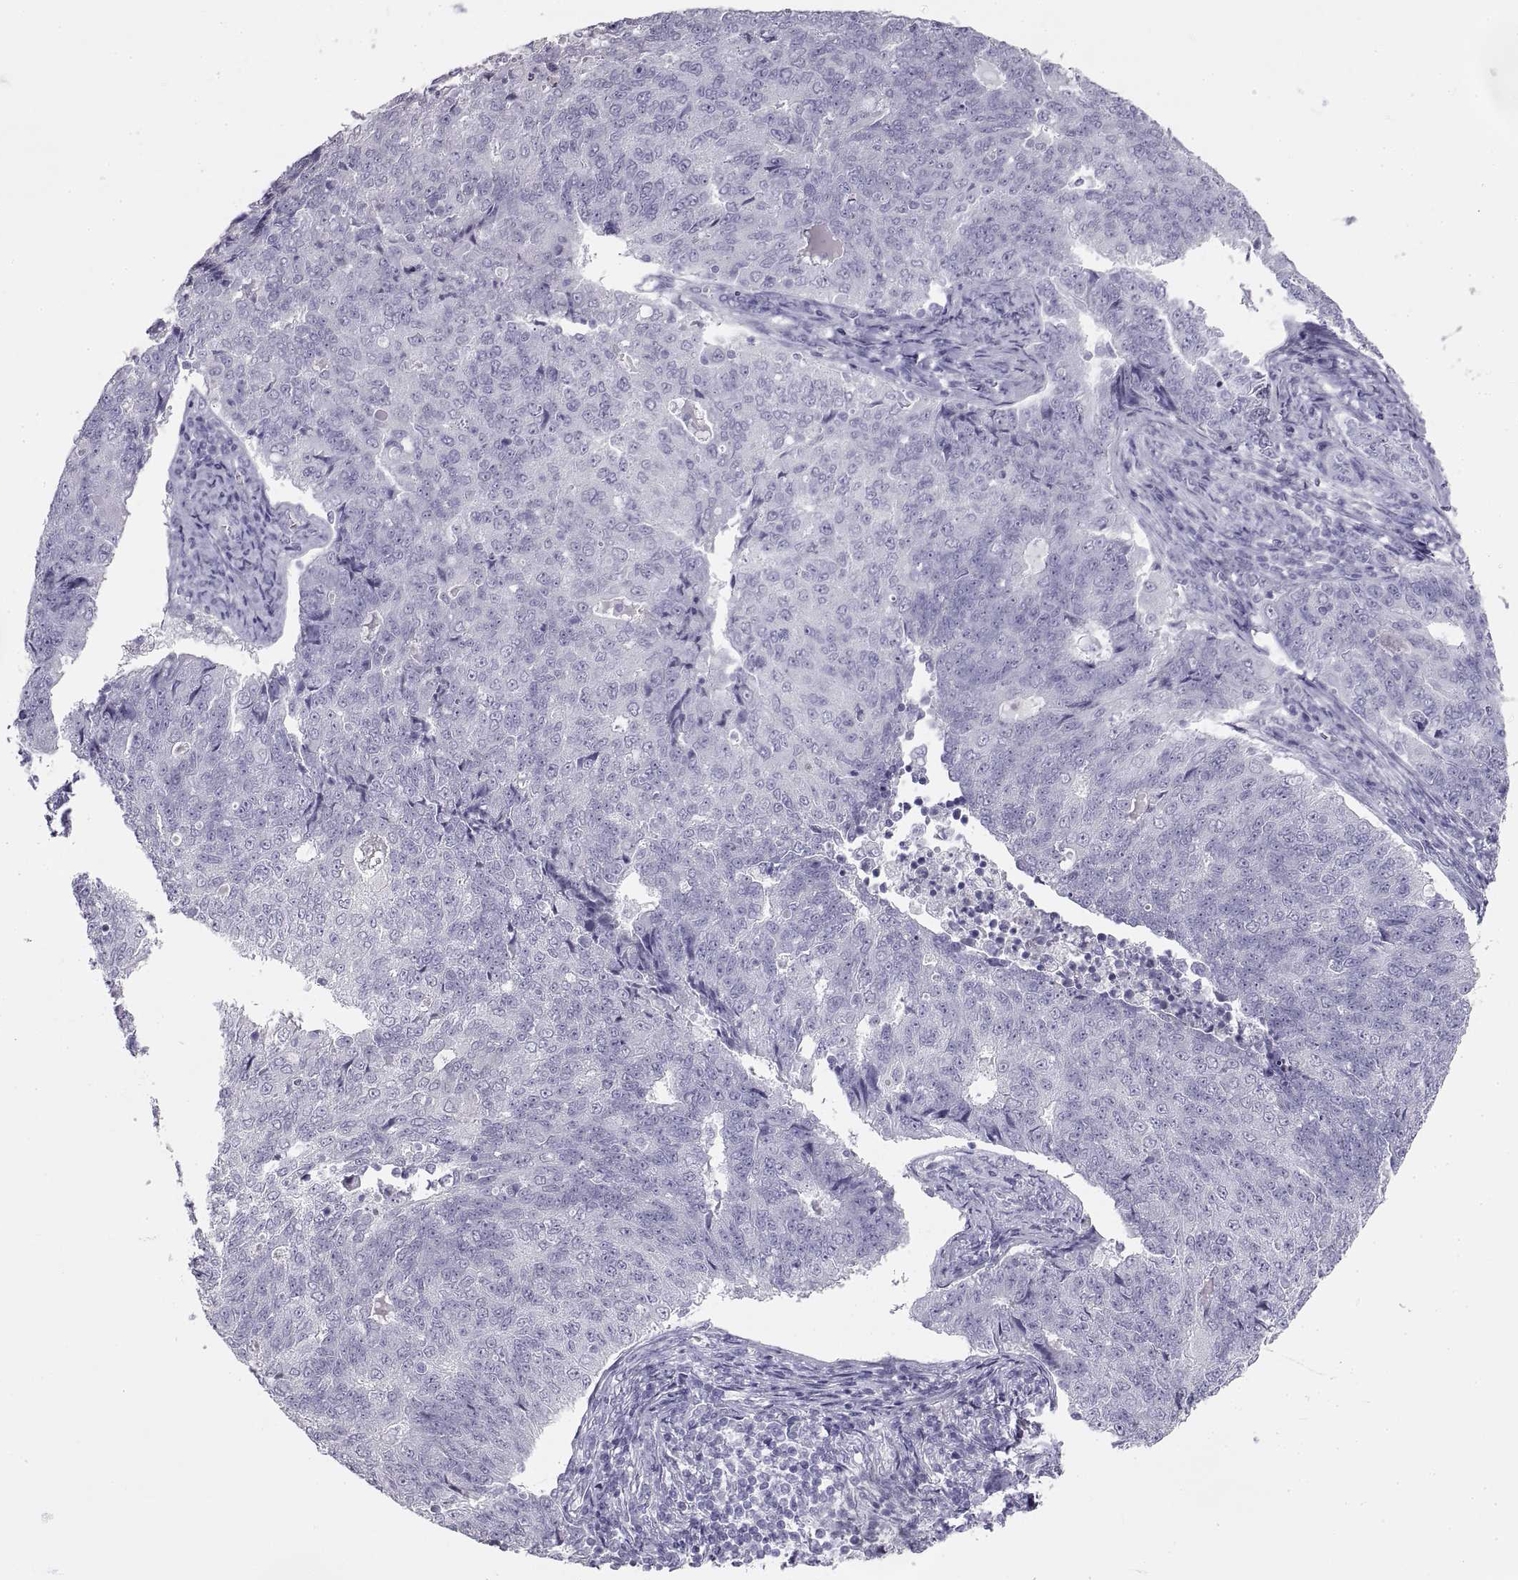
{"staining": {"intensity": "negative", "quantity": "none", "location": "none"}, "tissue": "endometrial cancer", "cell_type": "Tumor cells", "image_type": "cancer", "snomed": [{"axis": "morphology", "description": "Adenocarcinoma, NOS"}, {"axis": "topography", "description": "Endometrium"}], "caption": "A micrograph of human adenocarcinoma (endometrial) is negative for staining in tumor cells. The staining is performed using DAB (3,3'-diaminobenzidine) brown chromogen with nuclei counter-stained in using hematoxylin.", "gene": "RLBP1", "patient": {"sex": "female", "age": 43}}